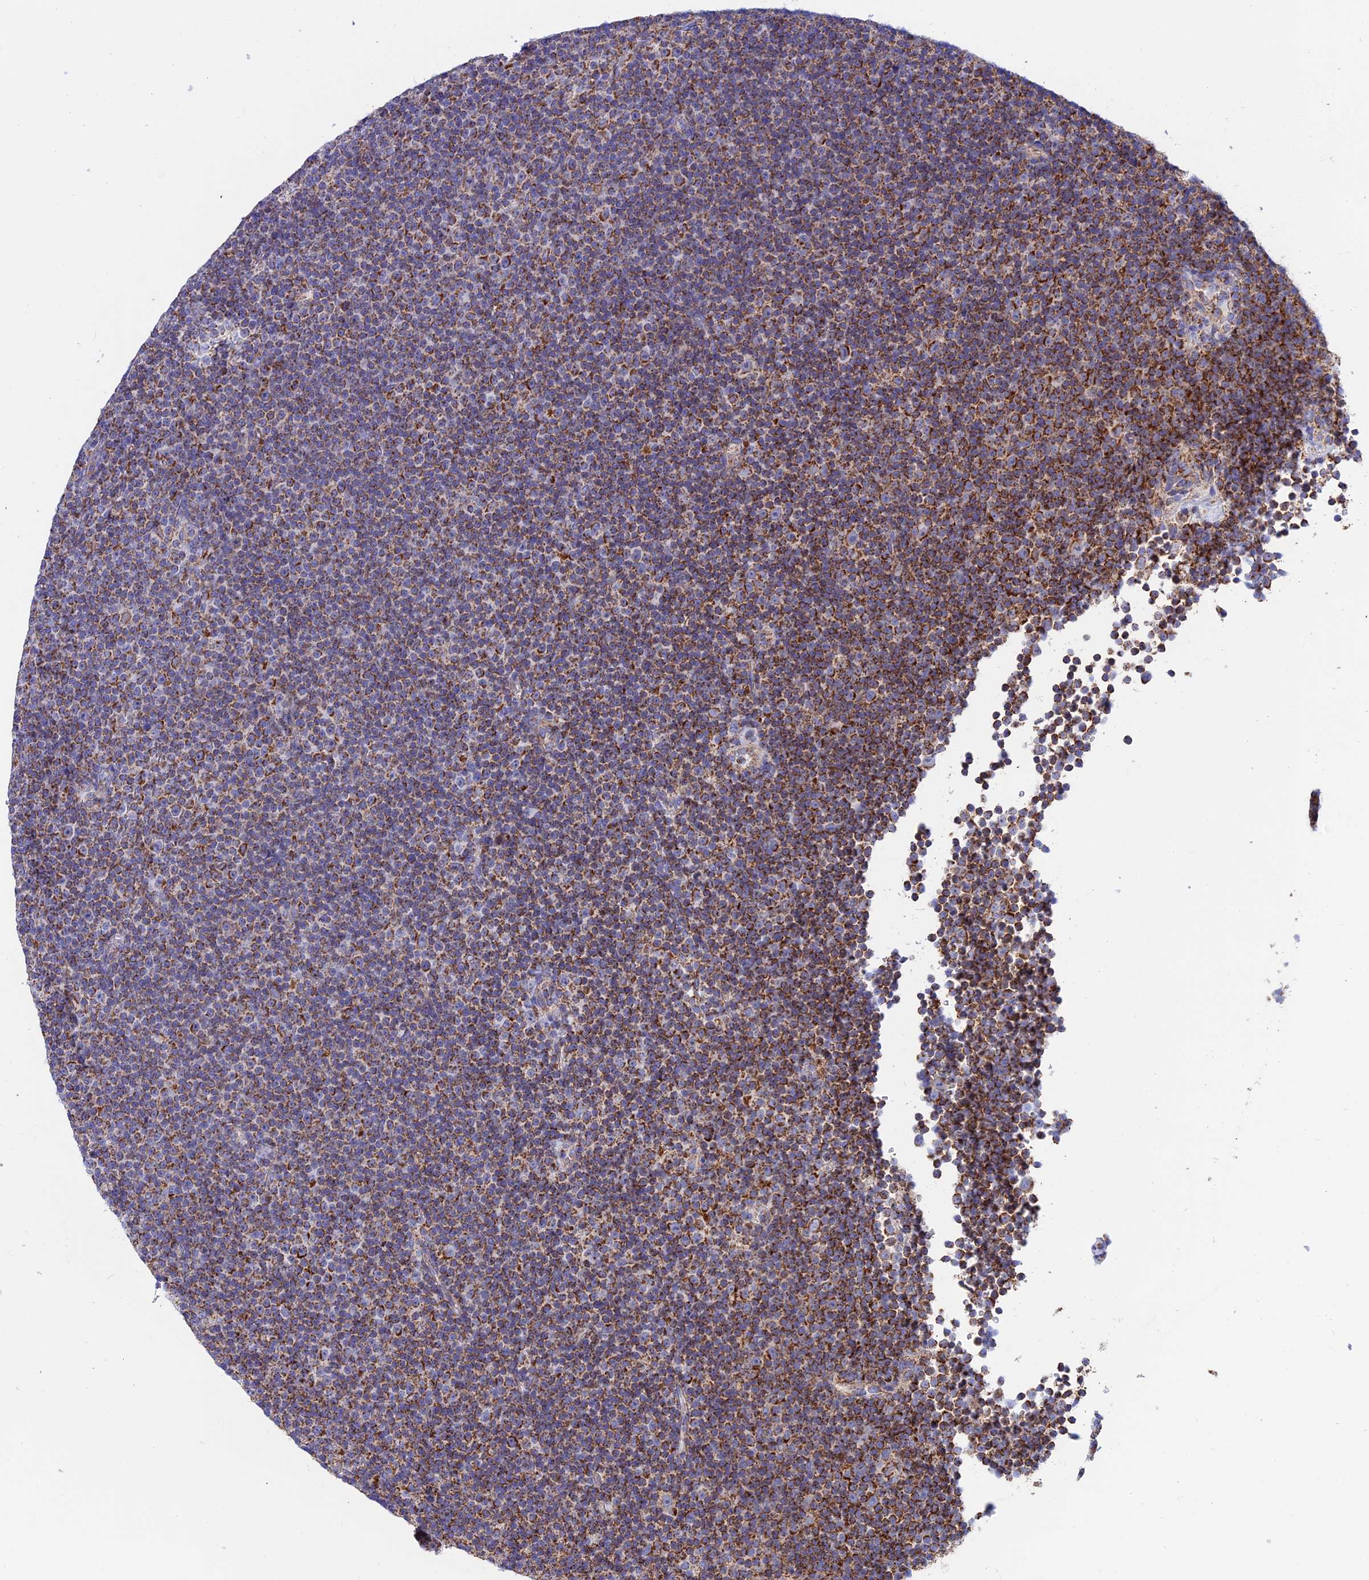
{"staining": {"intensity": "moderate", "quantity": ">75%", "location": "cytoplasmic/membranous"}, "tissue": "lymphoma", "cell_type": "Tumor cells", "image_type": "cancer", "snomed": [{"axis": "morphology", "description": "Malignant lymphoma, non-Hodgkin's type, Low grade"}, {"axis": "topography", "description": "Lymph node"}], "caption": "The micrograph demonstrates immunohistochemical staining of lymphoma. There is moderate cytoplasmic/membranous expression is identified in about >75% of tumor cells. The staining was performed using DAB (3,3'-diaminobenzidine) to visualize the protein expression in brown, while the nuclei were stained in blue with hematoxylin (Magnification: 20x).", "gene": "GCDH", "patient": {"sex": "female", "age": 67}}